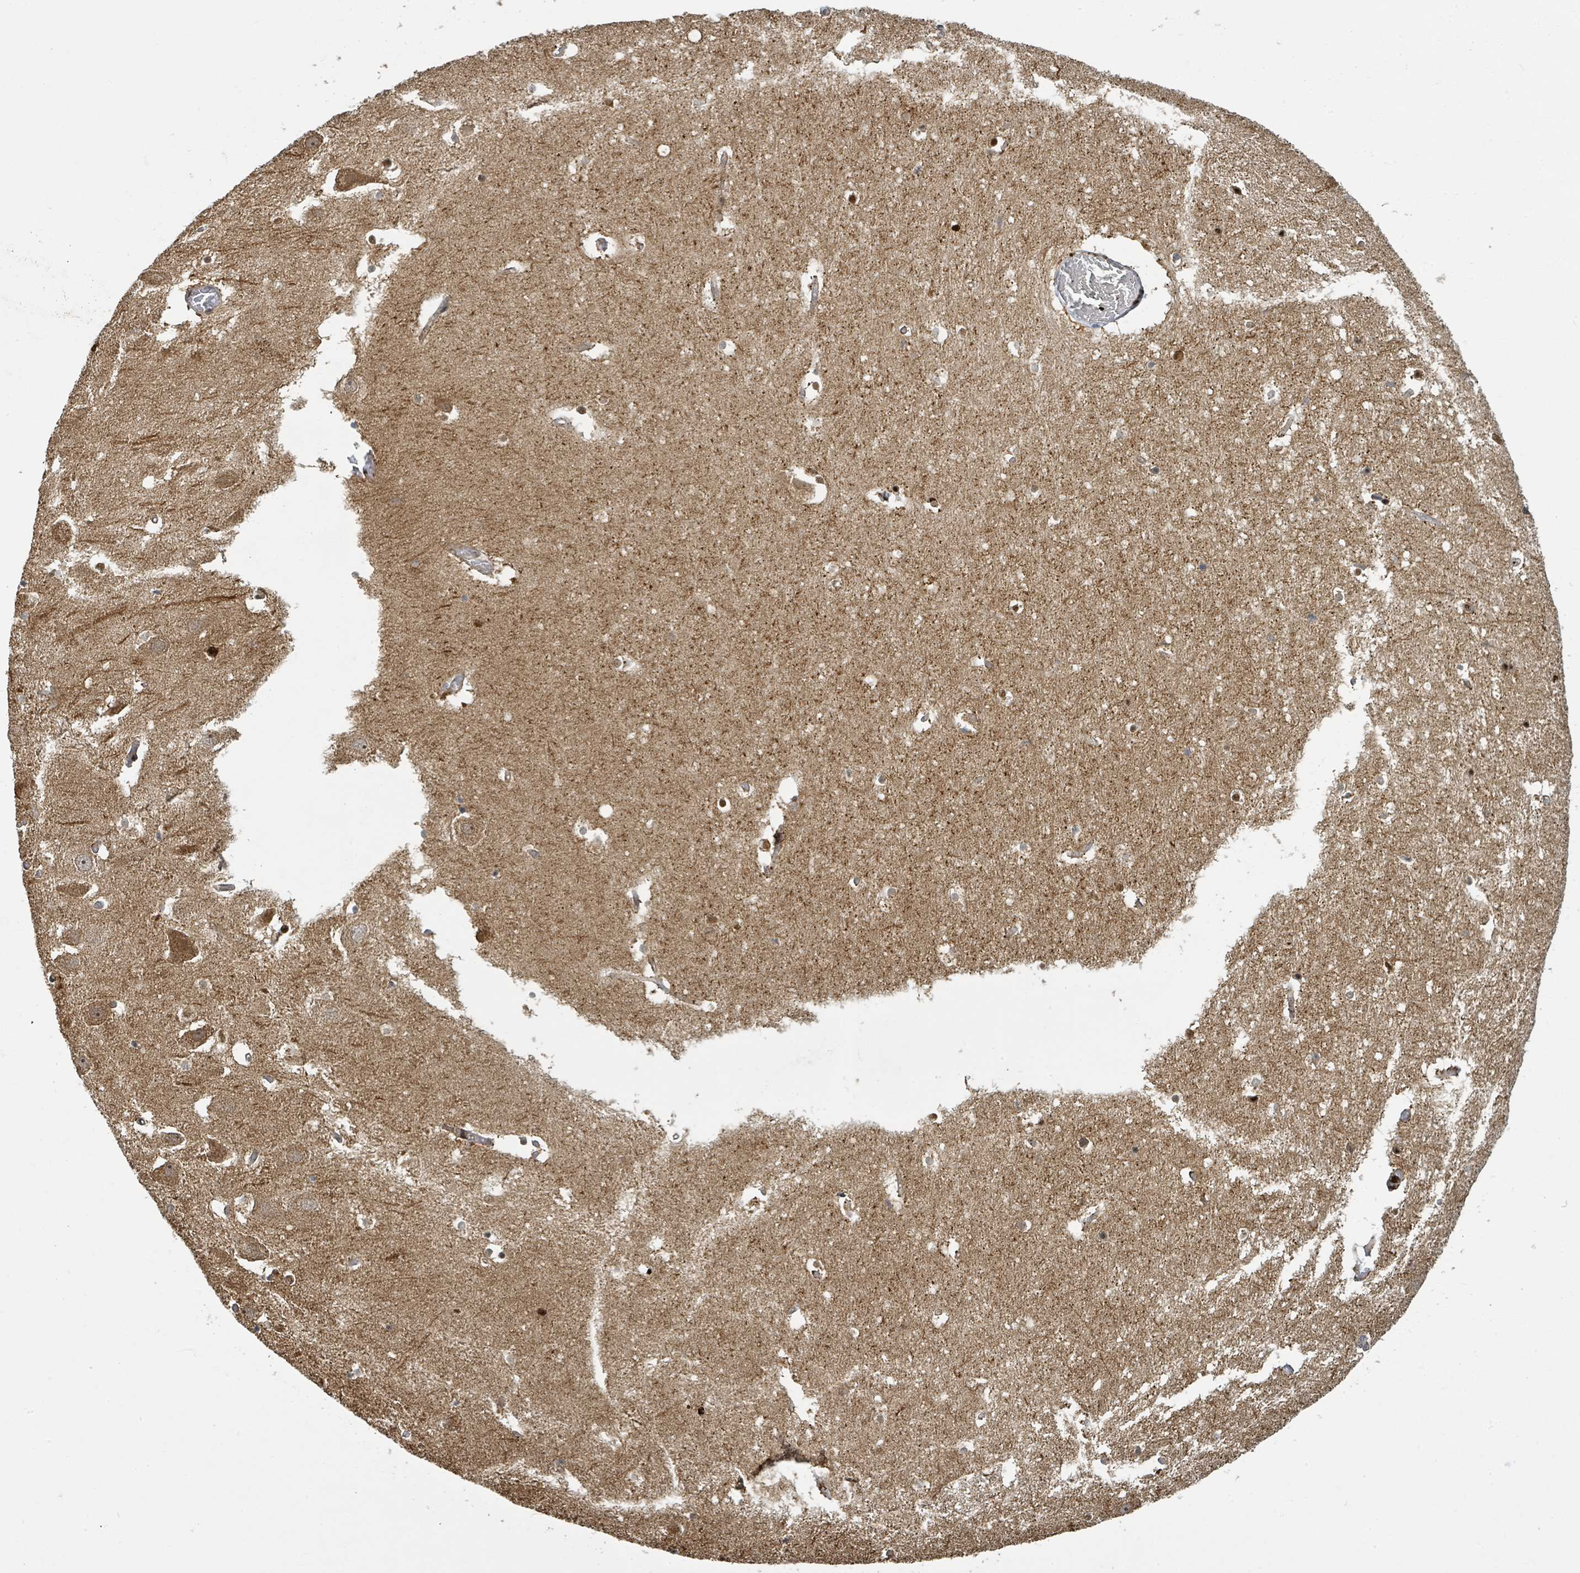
{"staining": {"intensity": "moderate", "quantity": "25%-75%", "location": "cytoplasmic/membranous,nuclear"}, "tissue": "hippocampus", "cell_type": "Glial cells", "image_type": "normal", "snomed": [{"axis": "morphology", "description": "Normal tissue, NOS"}, {"axis": "topography", "description": "Hippocampus"}], "caption": "A medium amount of moderate cytoplasmic/membranous,nuclear expression is seen in approximately 25%-75% of glial cells in unremarkable hippocampus.", "gene": "PSMB7", "patient": {"sex": "female", "age": 52}}